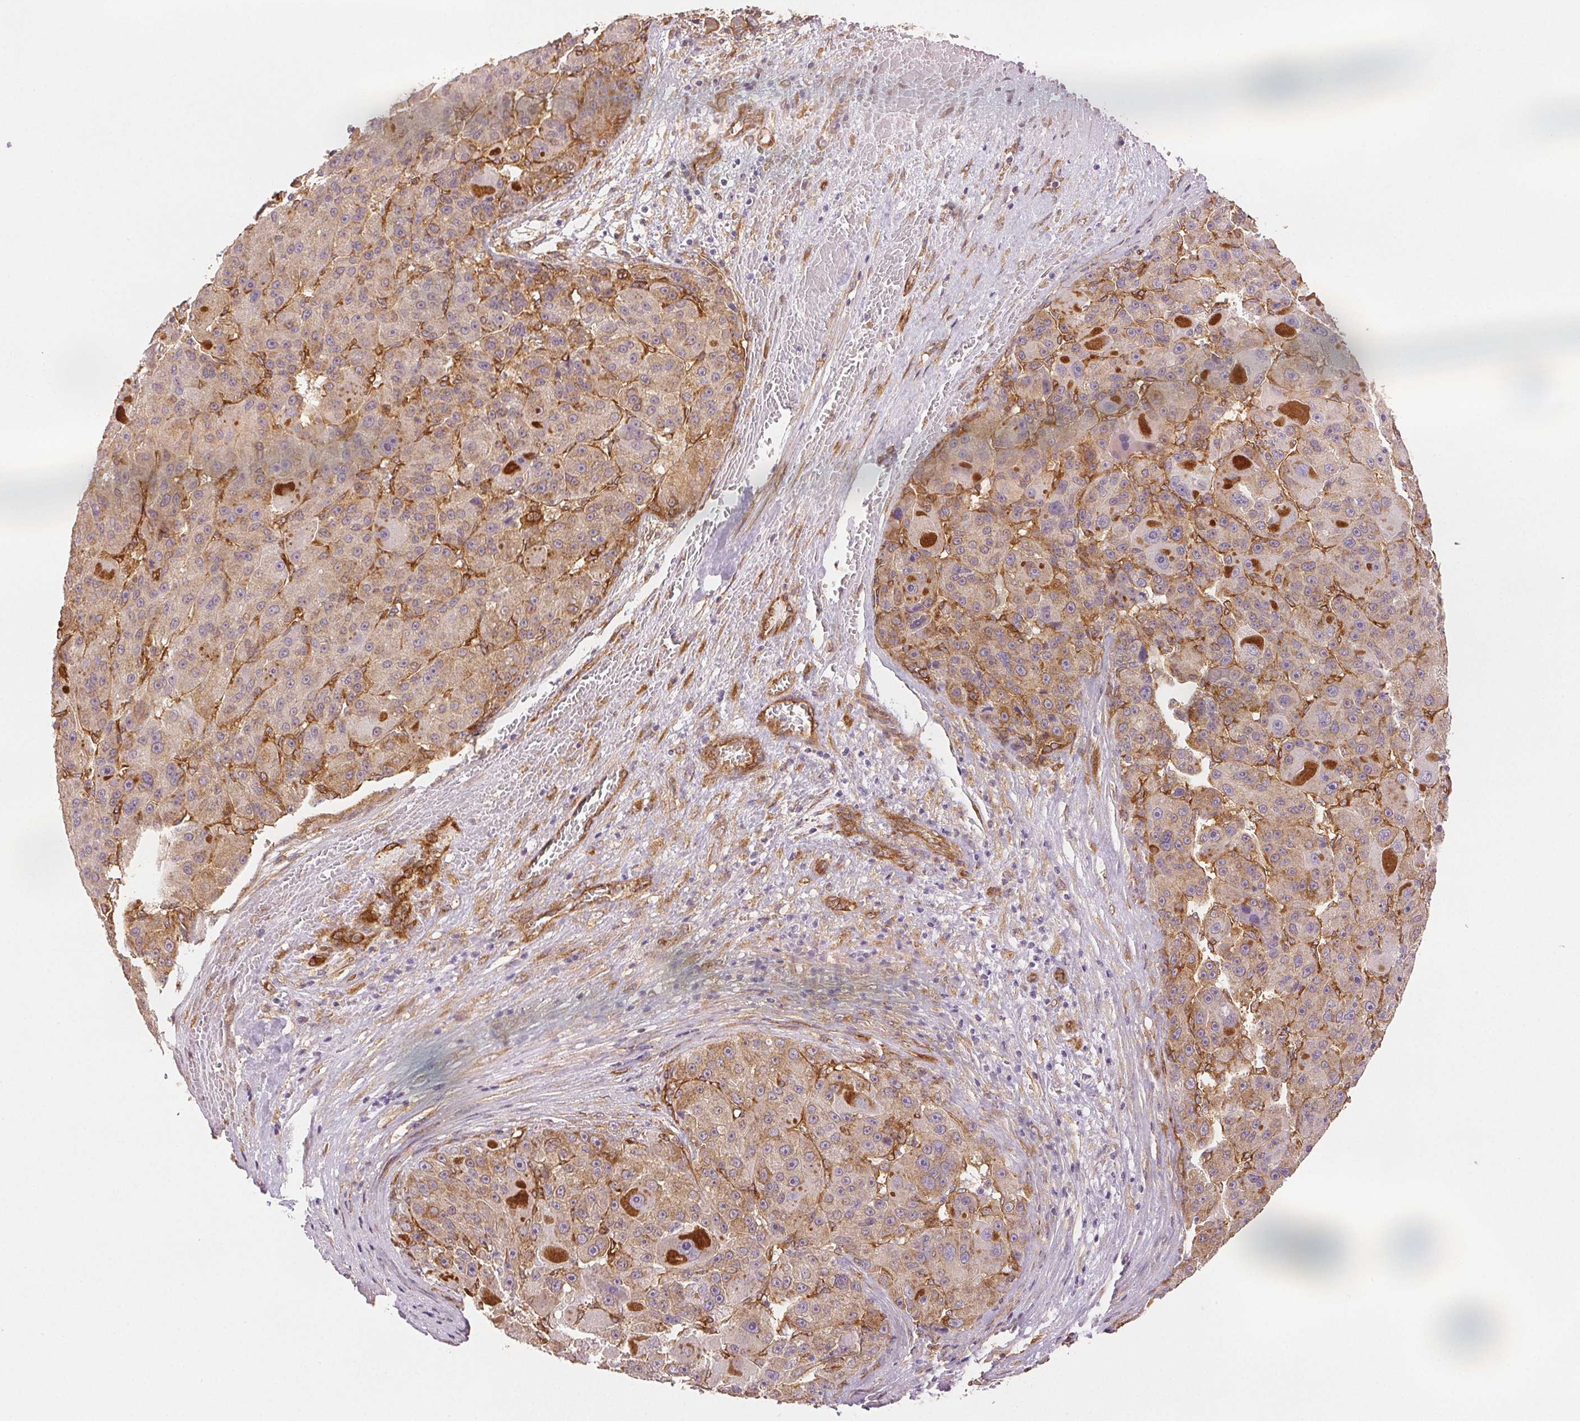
{"staining": {"intensity": "weak", "quantity": "<25%", "location": "cytoplasmic/membranous"}, "tissue": "liver cancer", "cell_type": "Tumor cells", "image_type": "cancer", "snomed": [{"axis": "morphology", "description": "Carcinoma, Hepatocellular, NOS"}, {"axis": "topography", "description": "Liver"}], "caption": "Tumor cells show no significant protein positivity in liver cancer (hepatocellular carcinoma).", "gene": "DIAPH2", "patient": {"sex": "male", "age": 76}}